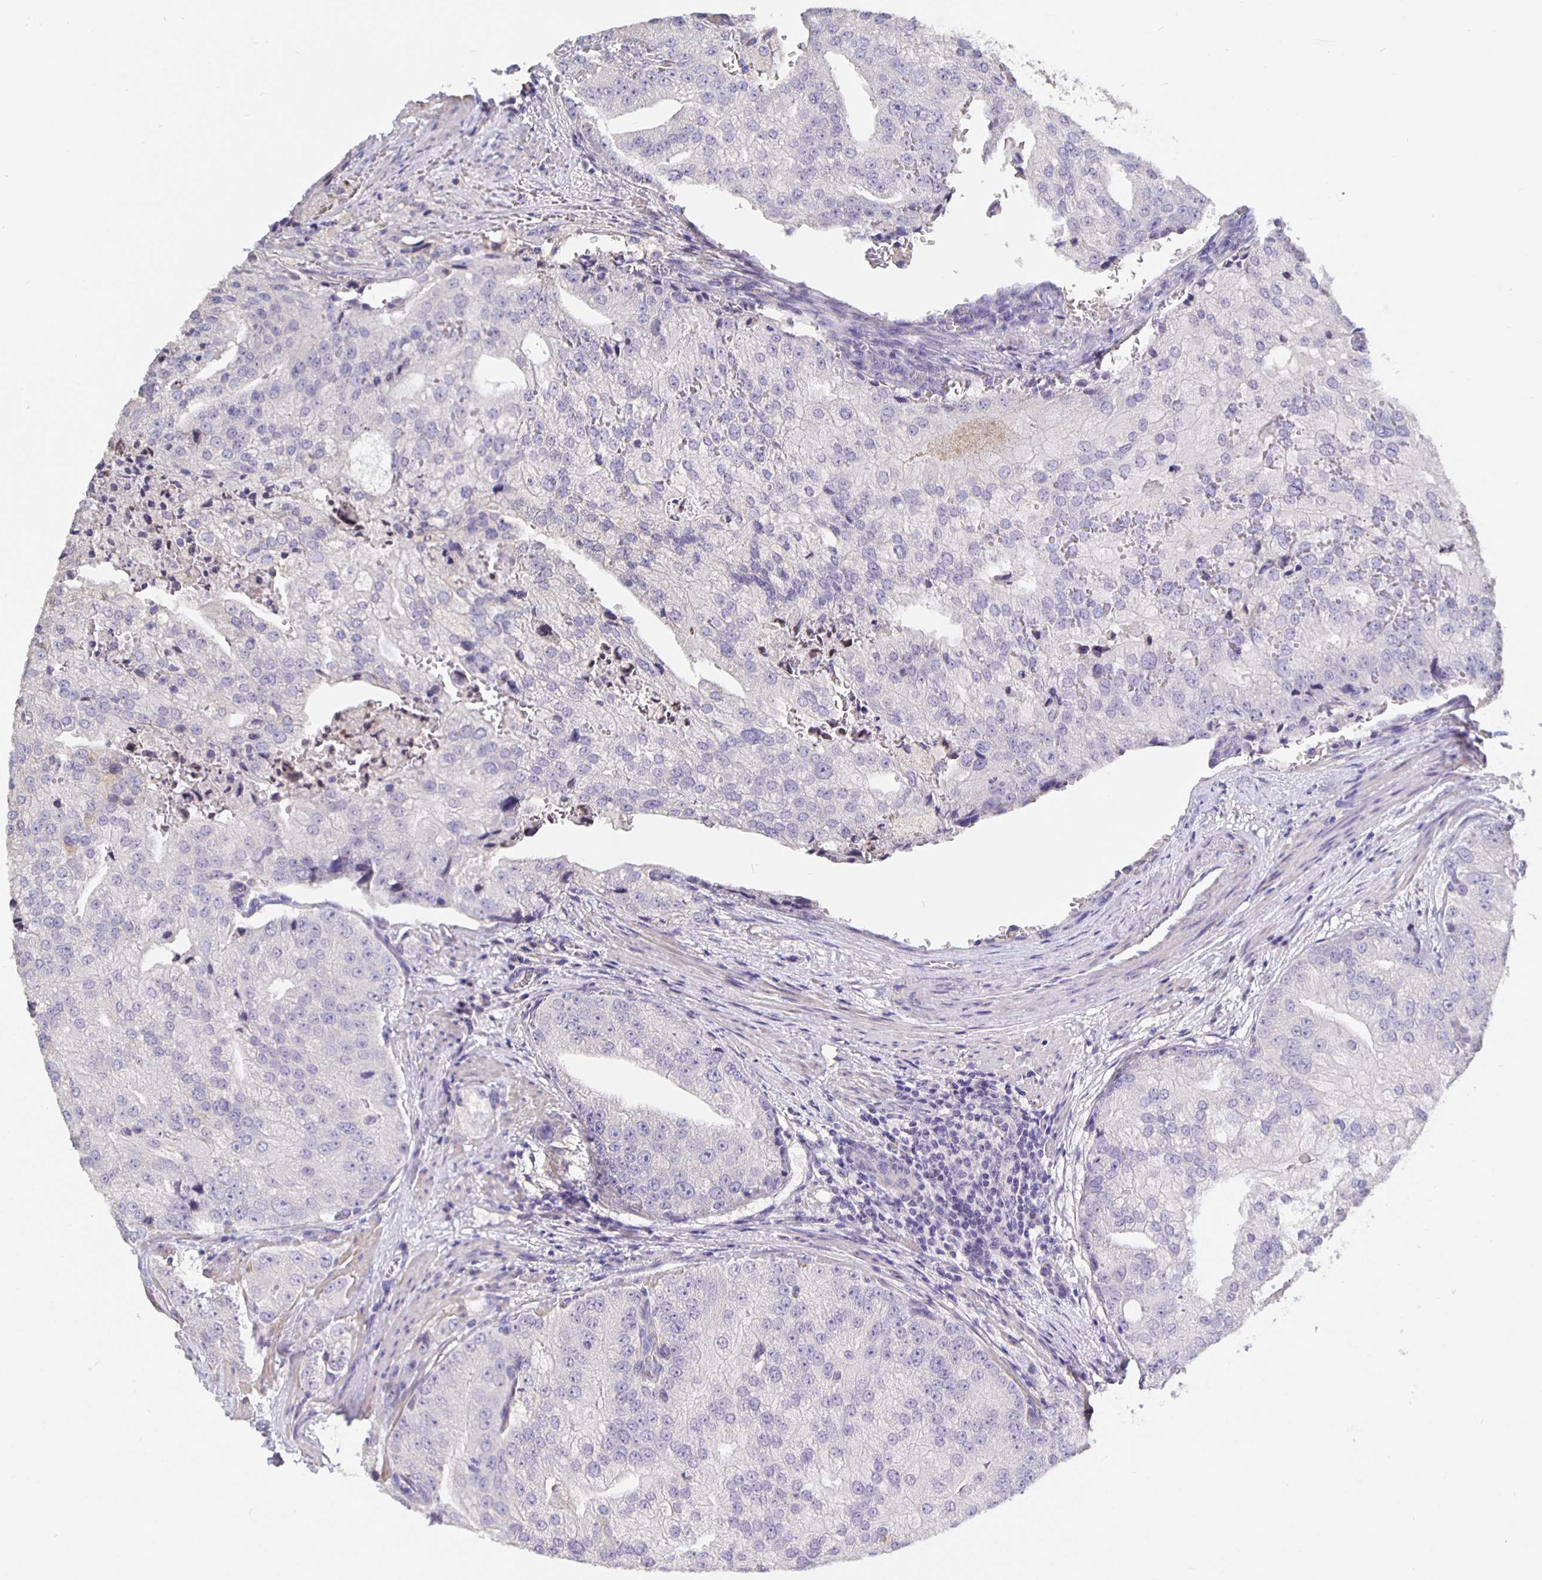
{"staining": {"intensity": "negative", "quantity": "none", "location": "none"}, "tissue": "prostate cancer", "cell_type": "Tumor cells", "image_type": "cancer", "snomed": [{"axis": "morphology", "description": "Adenocarcinoma, High grade"}, {"axis": "topography", "description": "Prostate"}], "caption": "Human prostate cancer (high-grade adenocarcinoma) stained for a protein using IHC displays no staining in tumor cells.", "gene": "CFAP74", "patient": {"sex": "male", "age": 70}}